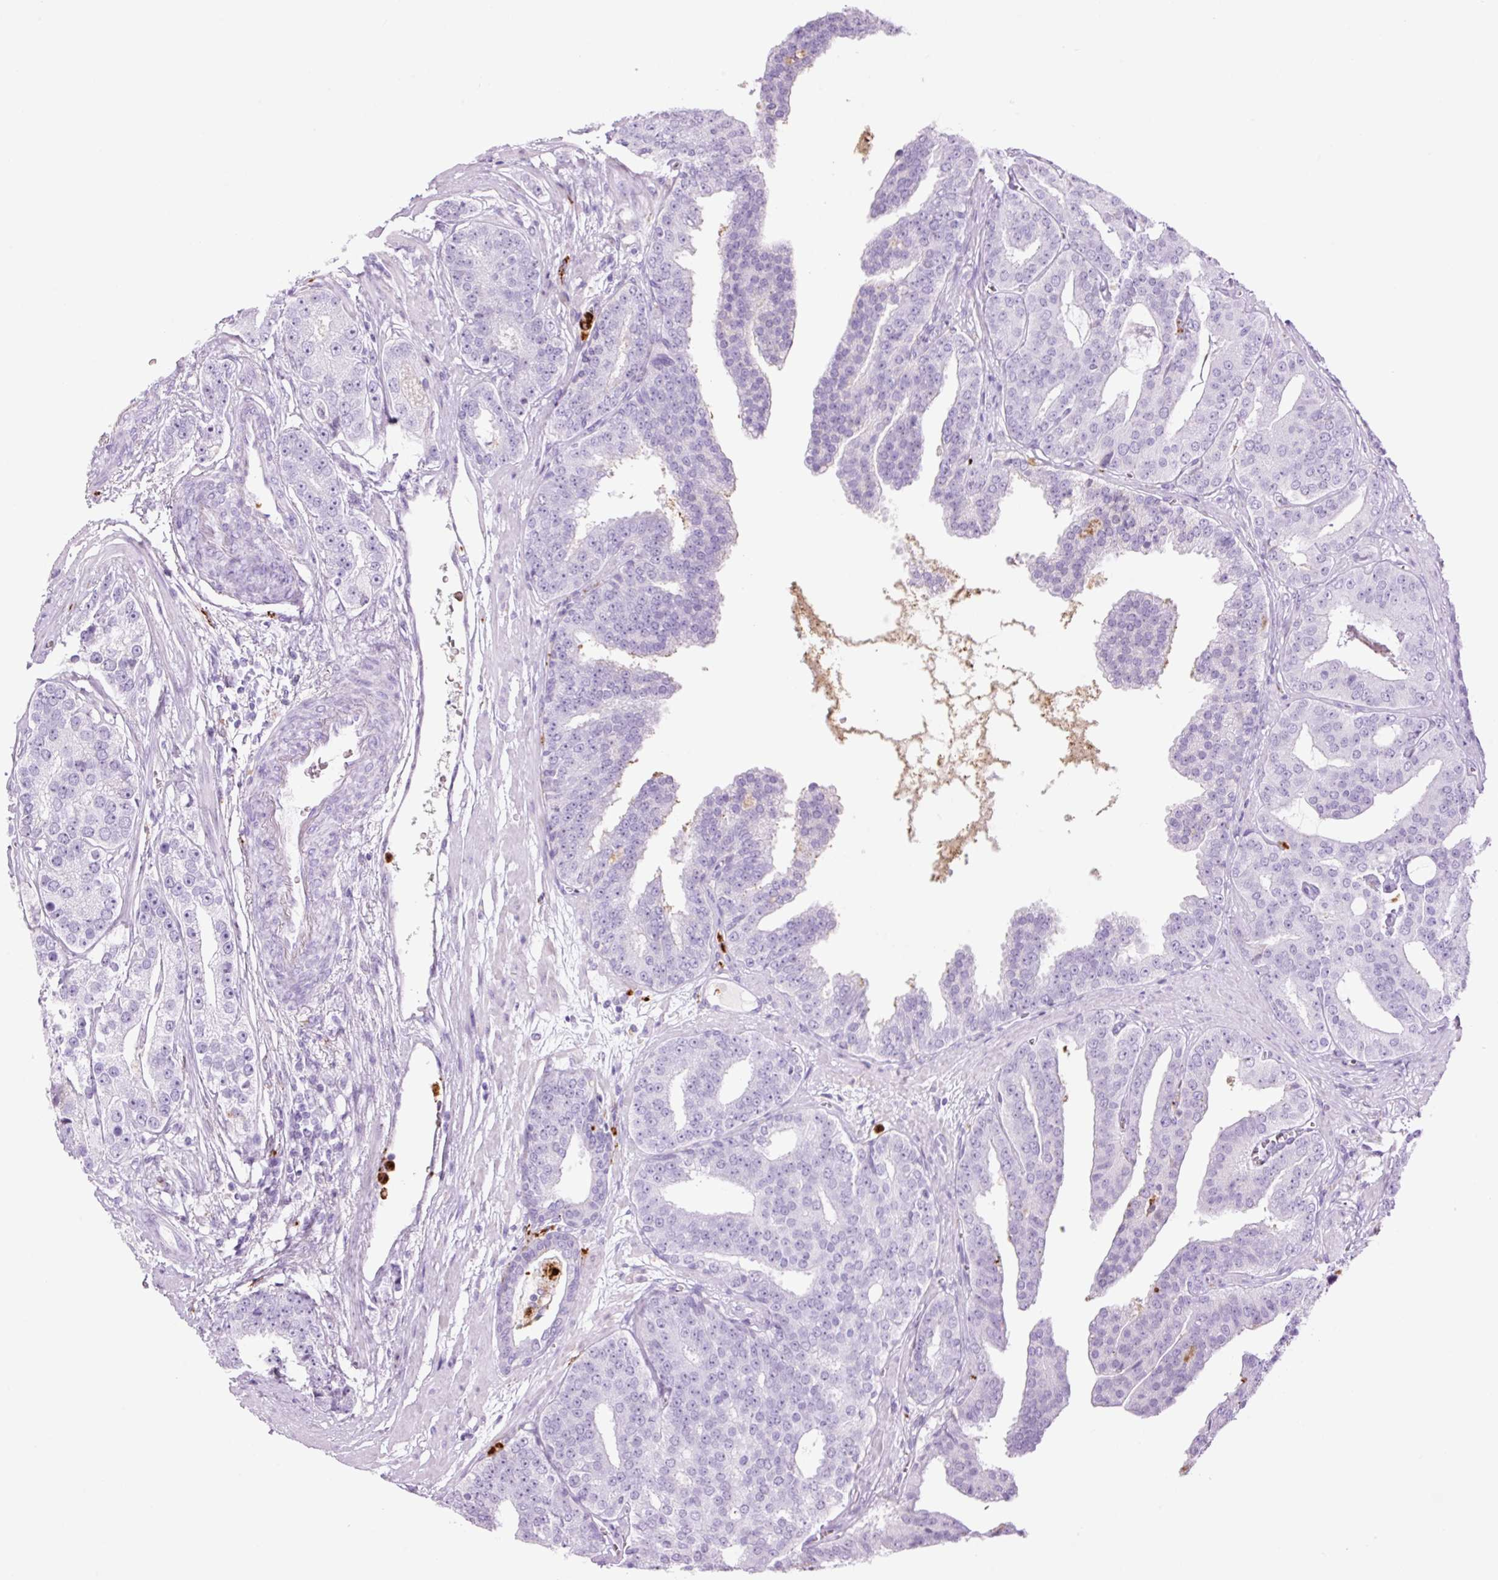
{"staining": {"intensity": "negative", "quantity": "none", "location": "none"}, "tissue": "prostate cancer", "cell_type": "Tumor cells", "image_type": "cancer", "snomed": [{"axis": "morphology", "description": "Adenocarcinoma, High grade"}, {"axis": "topography", "description": "Prostate"}], "caption": "This is an IHC photomicrograph of human prostate cancer (high-grade adenocarcinoma). There is no expression in tumor cells.", "gene": "LYZ", "patient": {"sex": "male", "age": 71}}